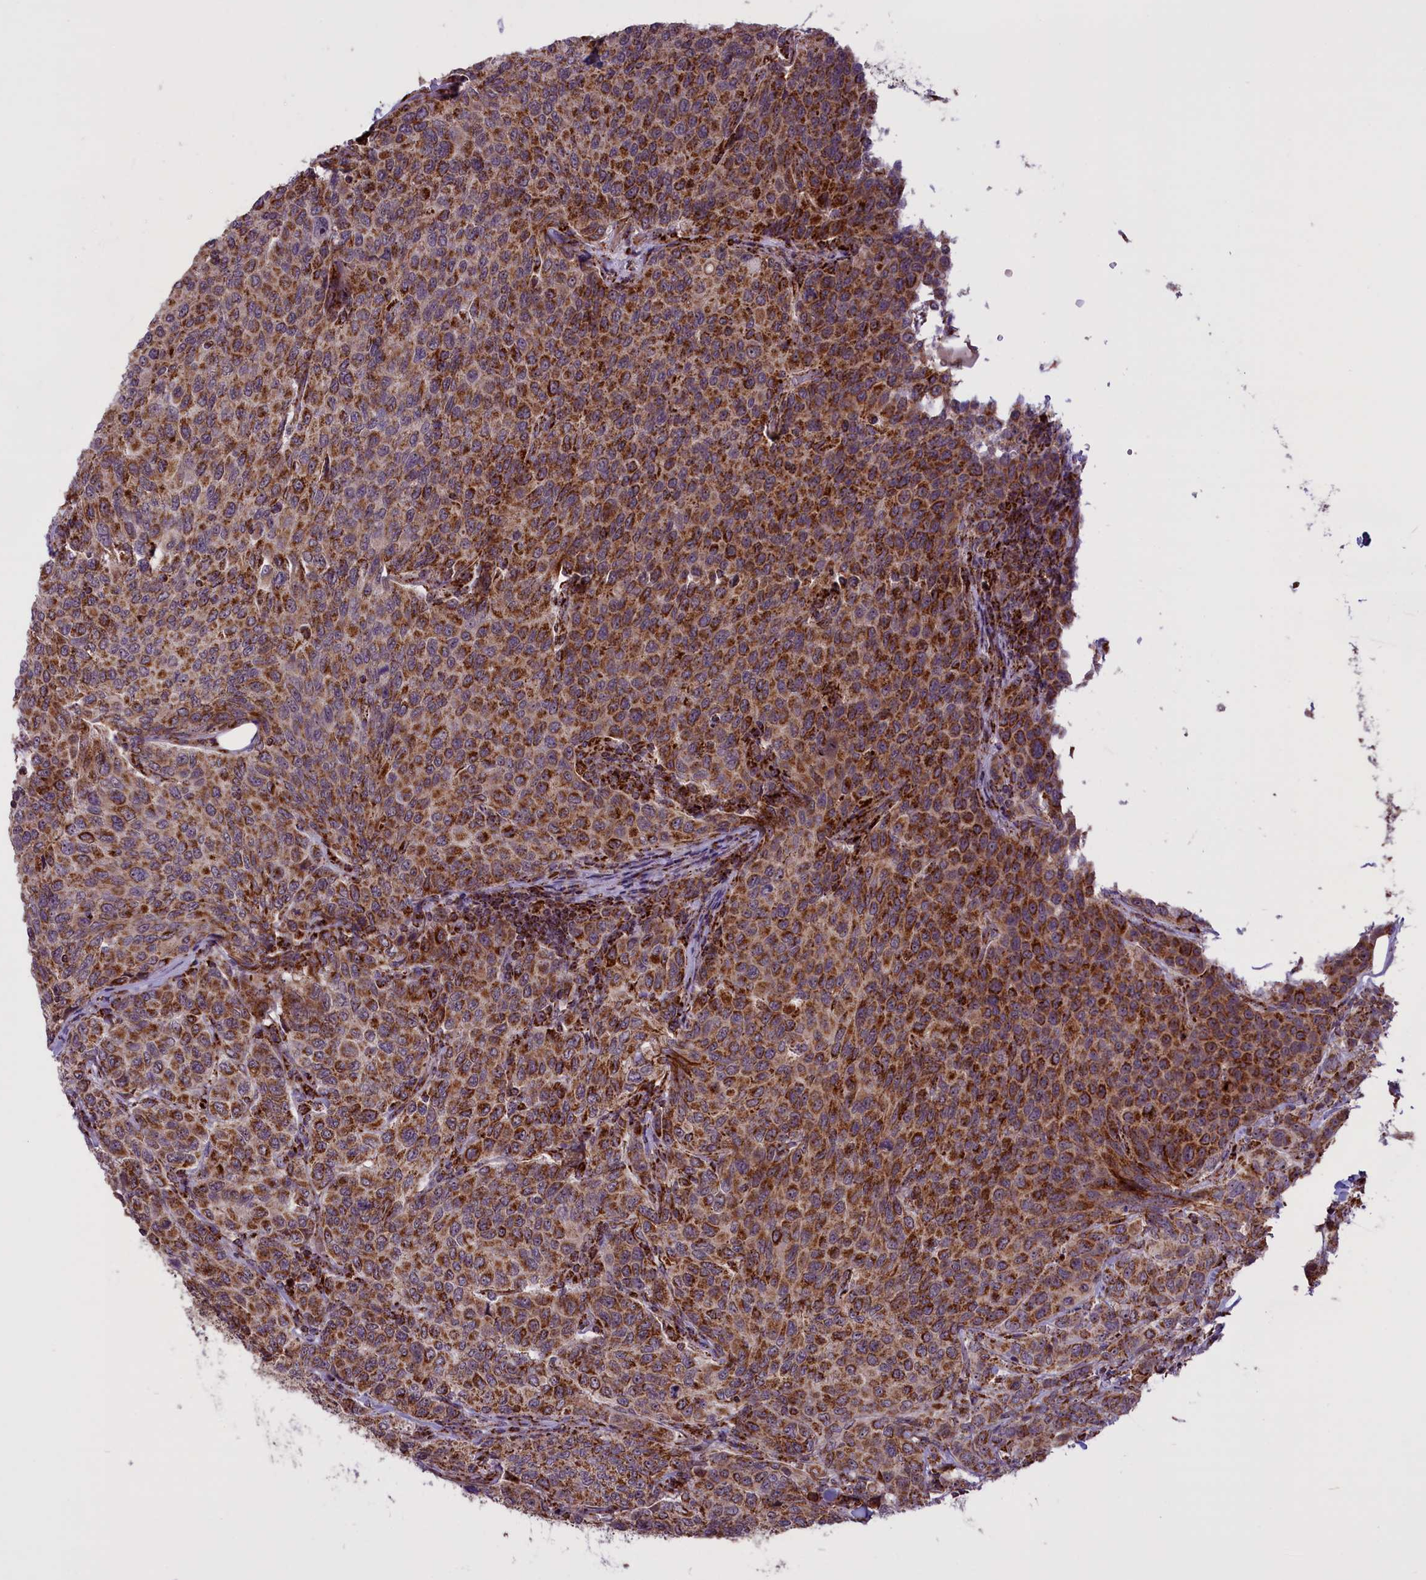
{"staining": {"intensity": "strong", "quantity": ">75%", "location": "cytoplasmic/membranous"}, "tissue": "breast cancer", "cell_type": "Tumor cells", "image_type": "cancer", "snomed": [{"axis": "morphology", "description": "Duct carcinoma"}, {"axis": "topography", "description": "Breast"}], "caption": "Breast cancer stained for a protein reveals strong cytoplasmic/membranous positivity in tumor cells.", "gene": "NDUFS5", "patient": {"sex": "female", "age": 55}}